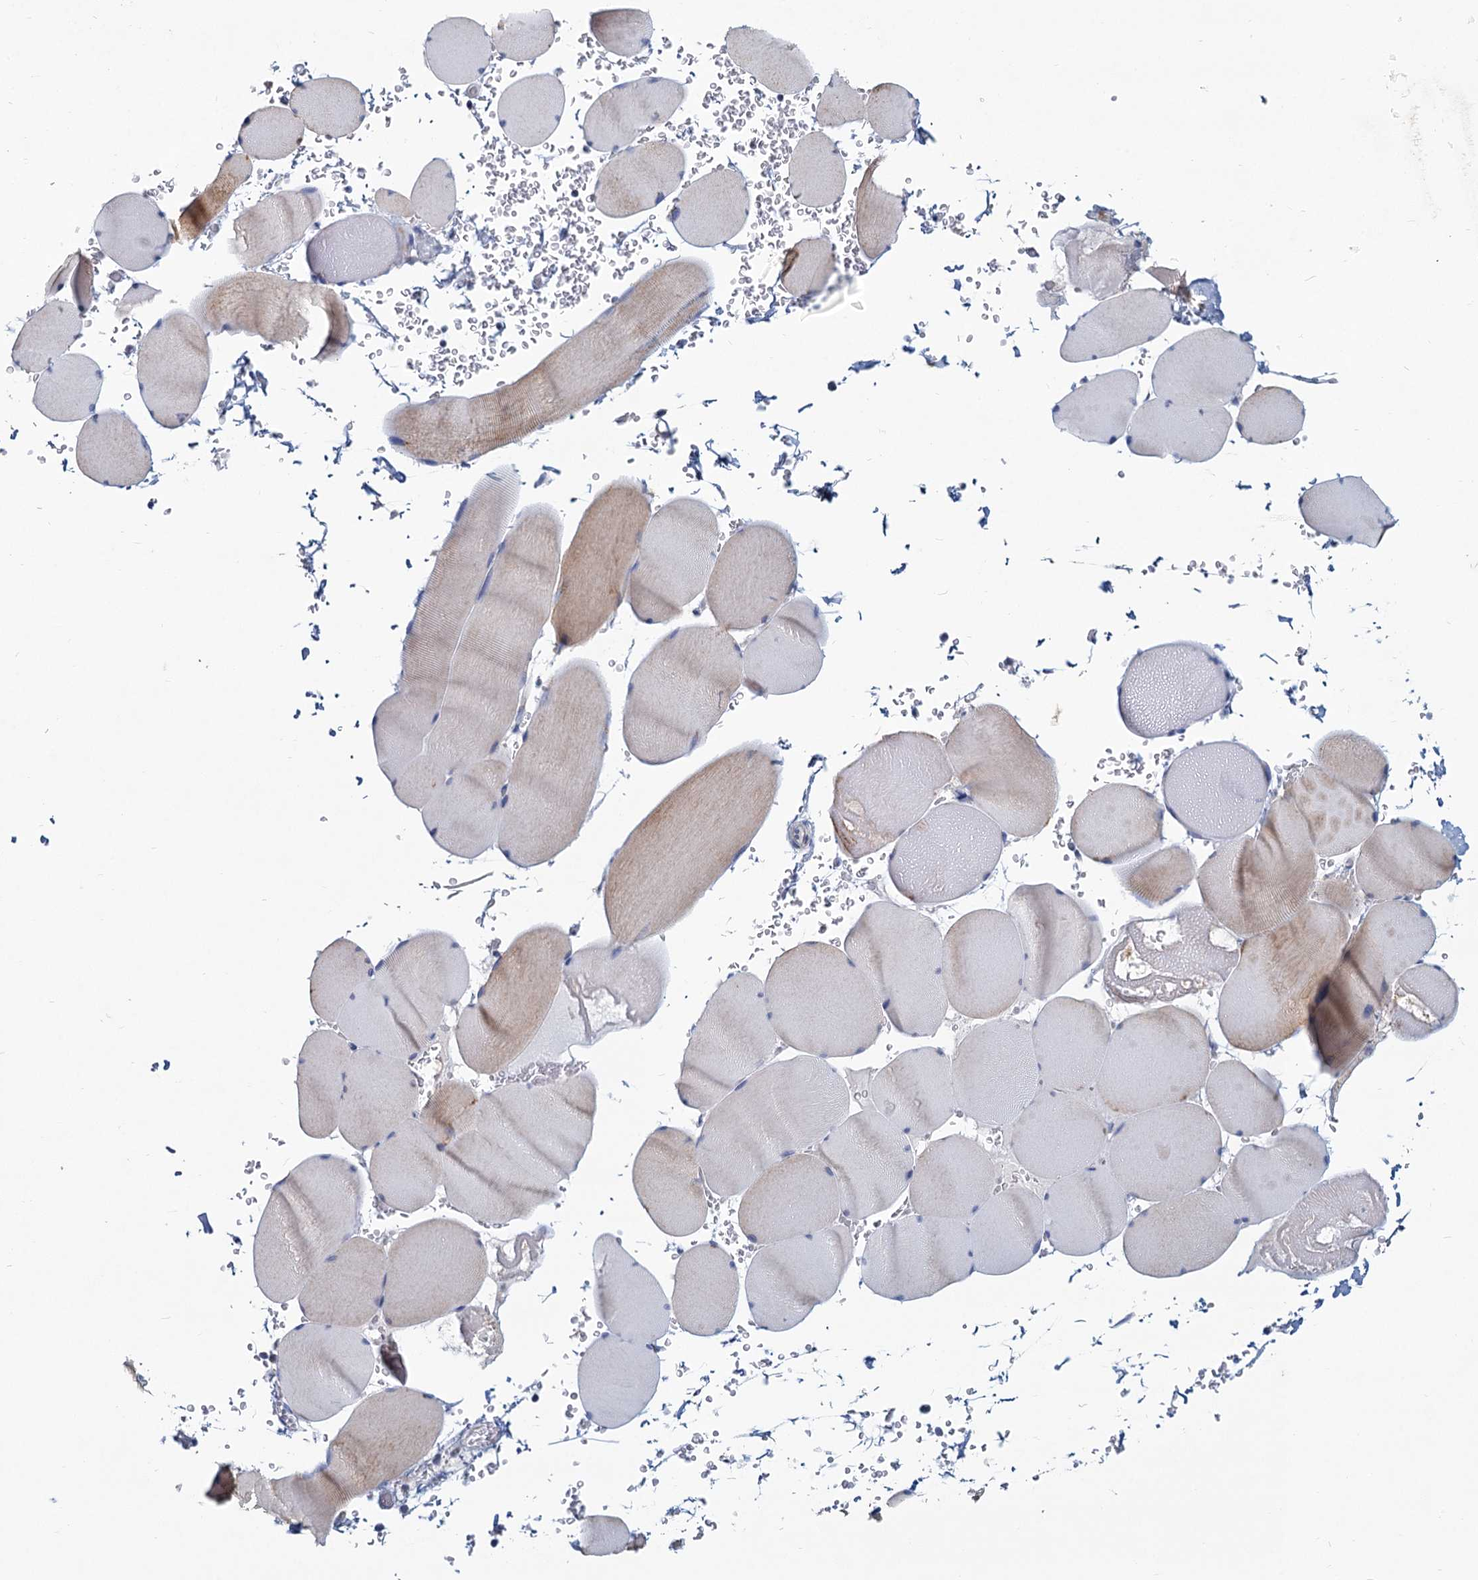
{"staining": {"intensity": "moderate", "quantity": "25%-75%", "location": "cytoplasmic/membranous"}, "tissue": "skeletal muscle", "cell_type": "Myocytes", "image_type": "normal", "snomed": [{"axis": "morphology", "description": "Normal tissue, NOS"}, {"axis": "topography", "description": "Skeletal muscle"}, {"axis": "topography", "description": "Head-Neck"}], "caption": "The immunohistochemical stain labels moderate cytoplasmic/membranous positivity in myocytes of unremarkable skeletal muscle. (Brightfield microscopy of DAB IHC at high magnification).", "gene": "NDUFC2", "patient": {"sex": "male", "age": 66}}